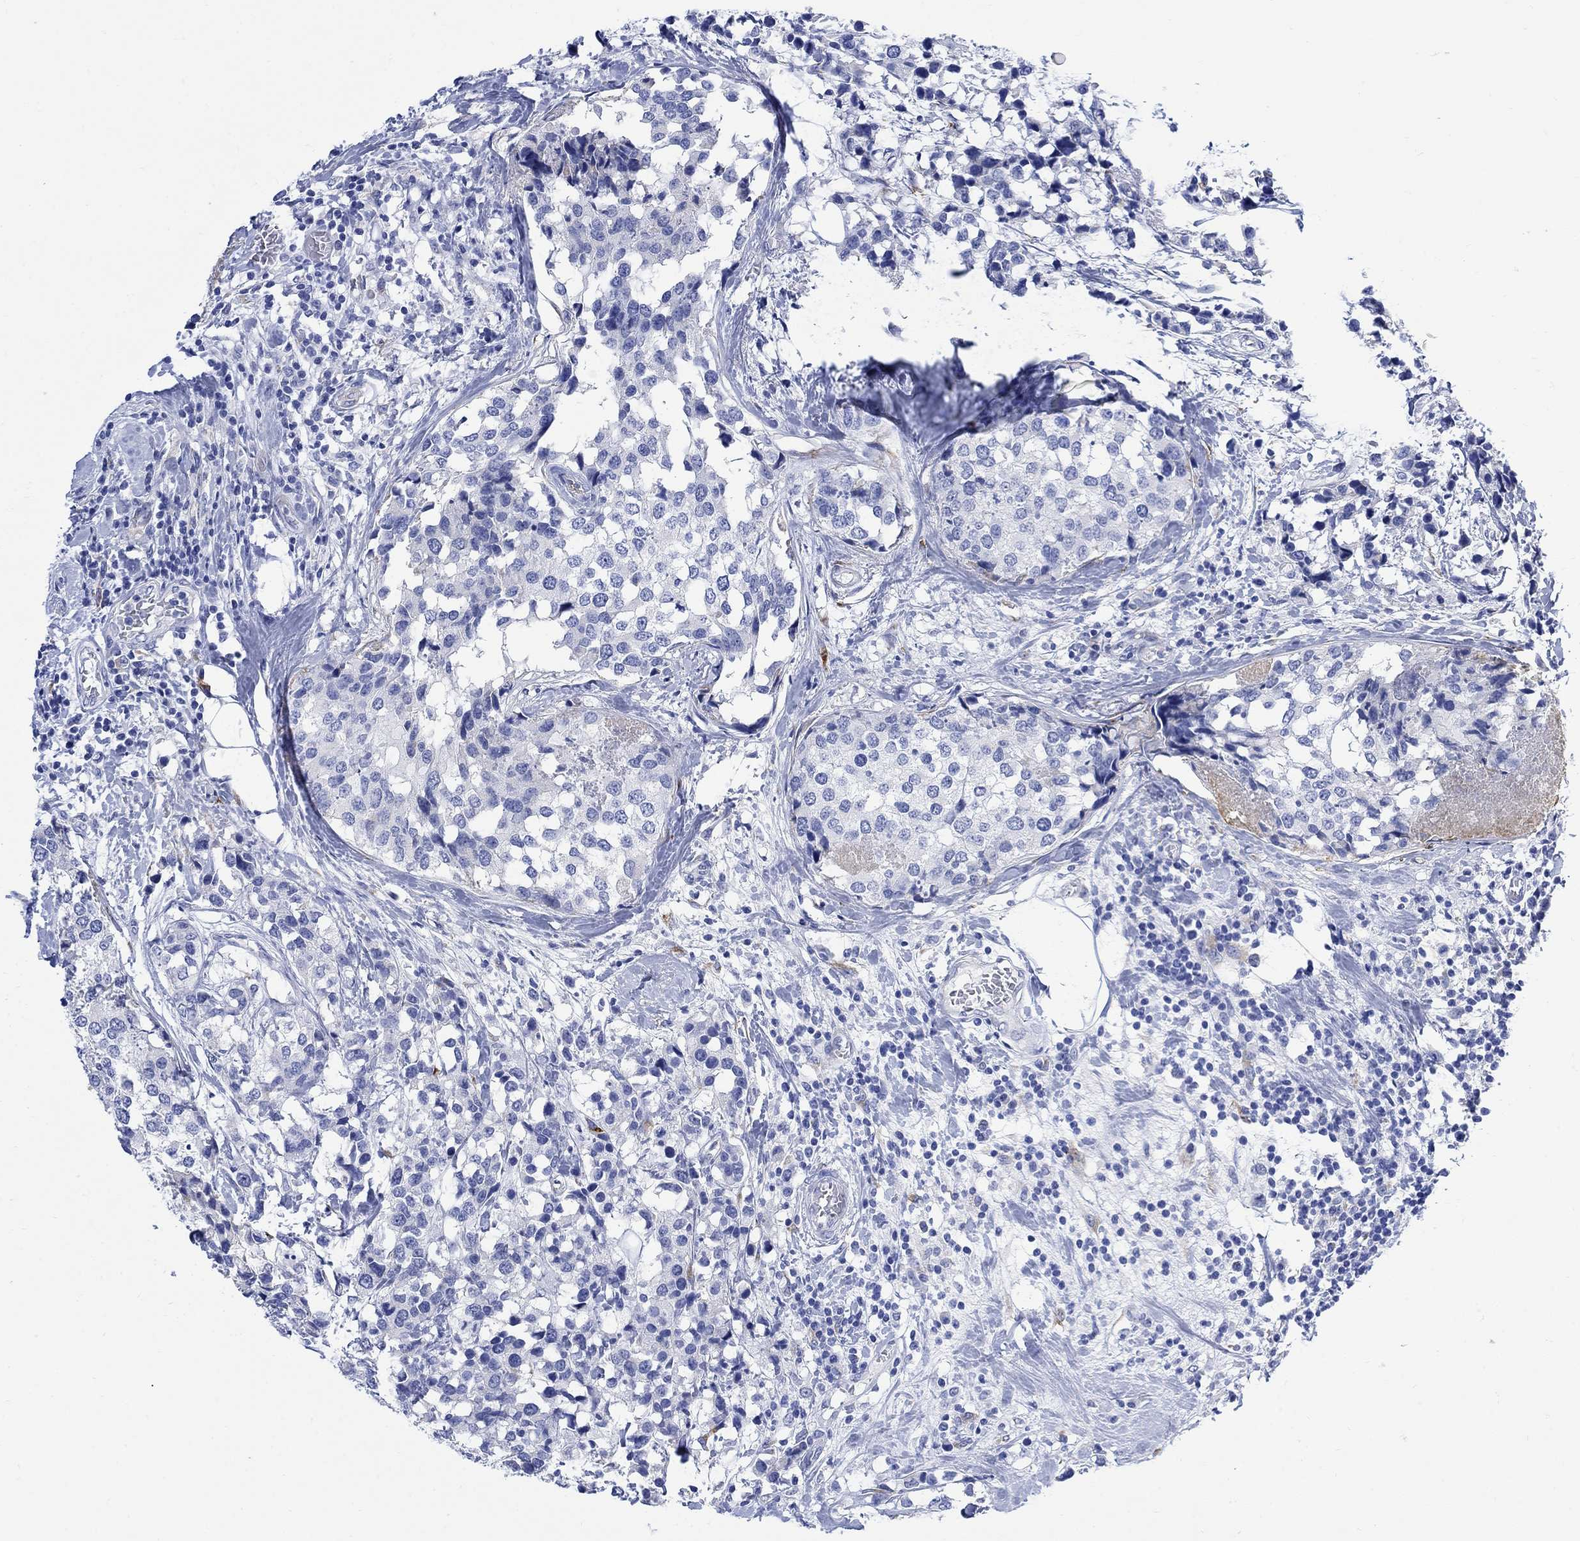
{"staining": {"intensity": "negative", "quantity": "none", "location": "none"}, "tissue": "breast cancer", "cell_type": "Tumor cells", "image_type": "cancer", "snomed": [{"axis": "morphology", "description": "Lobular carcinoma"}, {"axis": "topography", "description": "Breast"}], "caption": "DAB (3,3'-diaminobenzidine) immunohistochemical staining of human breast cancer (lobular carcinoma) displays no significant expression in tumor cells.", "gene": "MYL1", "patient": {"sex": "female", "age": 59}}